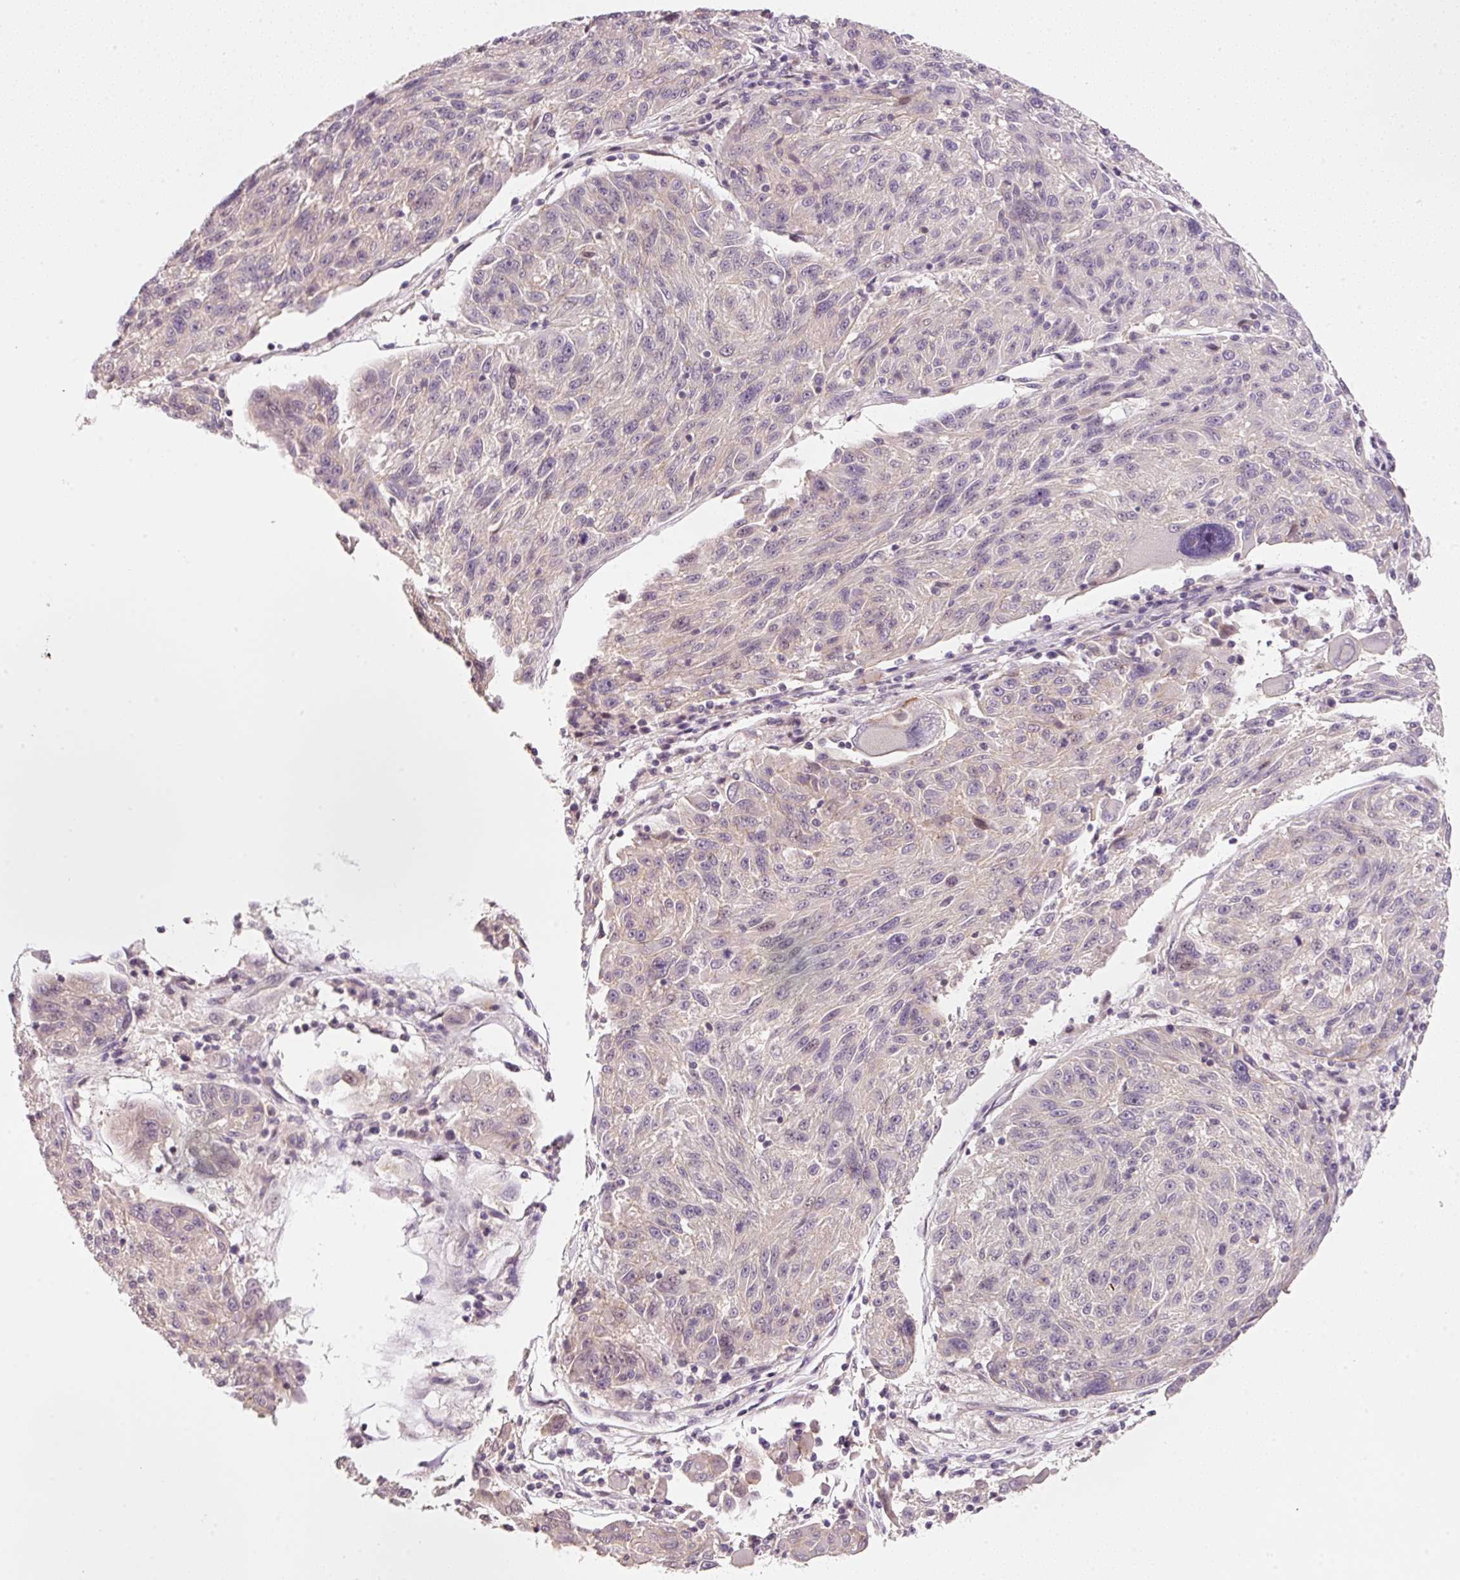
{"staining": {"intensity": "negative", "quantity": "none", "location": "none"}, "tissue": "melanoma", "cell_type": "Tumor cells", "image_type": "cancer", "snomed": [{"axis": "morphology", "description": "Malignant melanoma, NOS"}, {"axis": "topography", "description": "Skin"}], "caption": "An immunohistochemistry (IHC) micrograph of malignant melanoma is shown. There is no staining in tumor cells of malignant melanoma.", "gene": "TIRAP", "patient": {"sex": "male", "age": 53}}